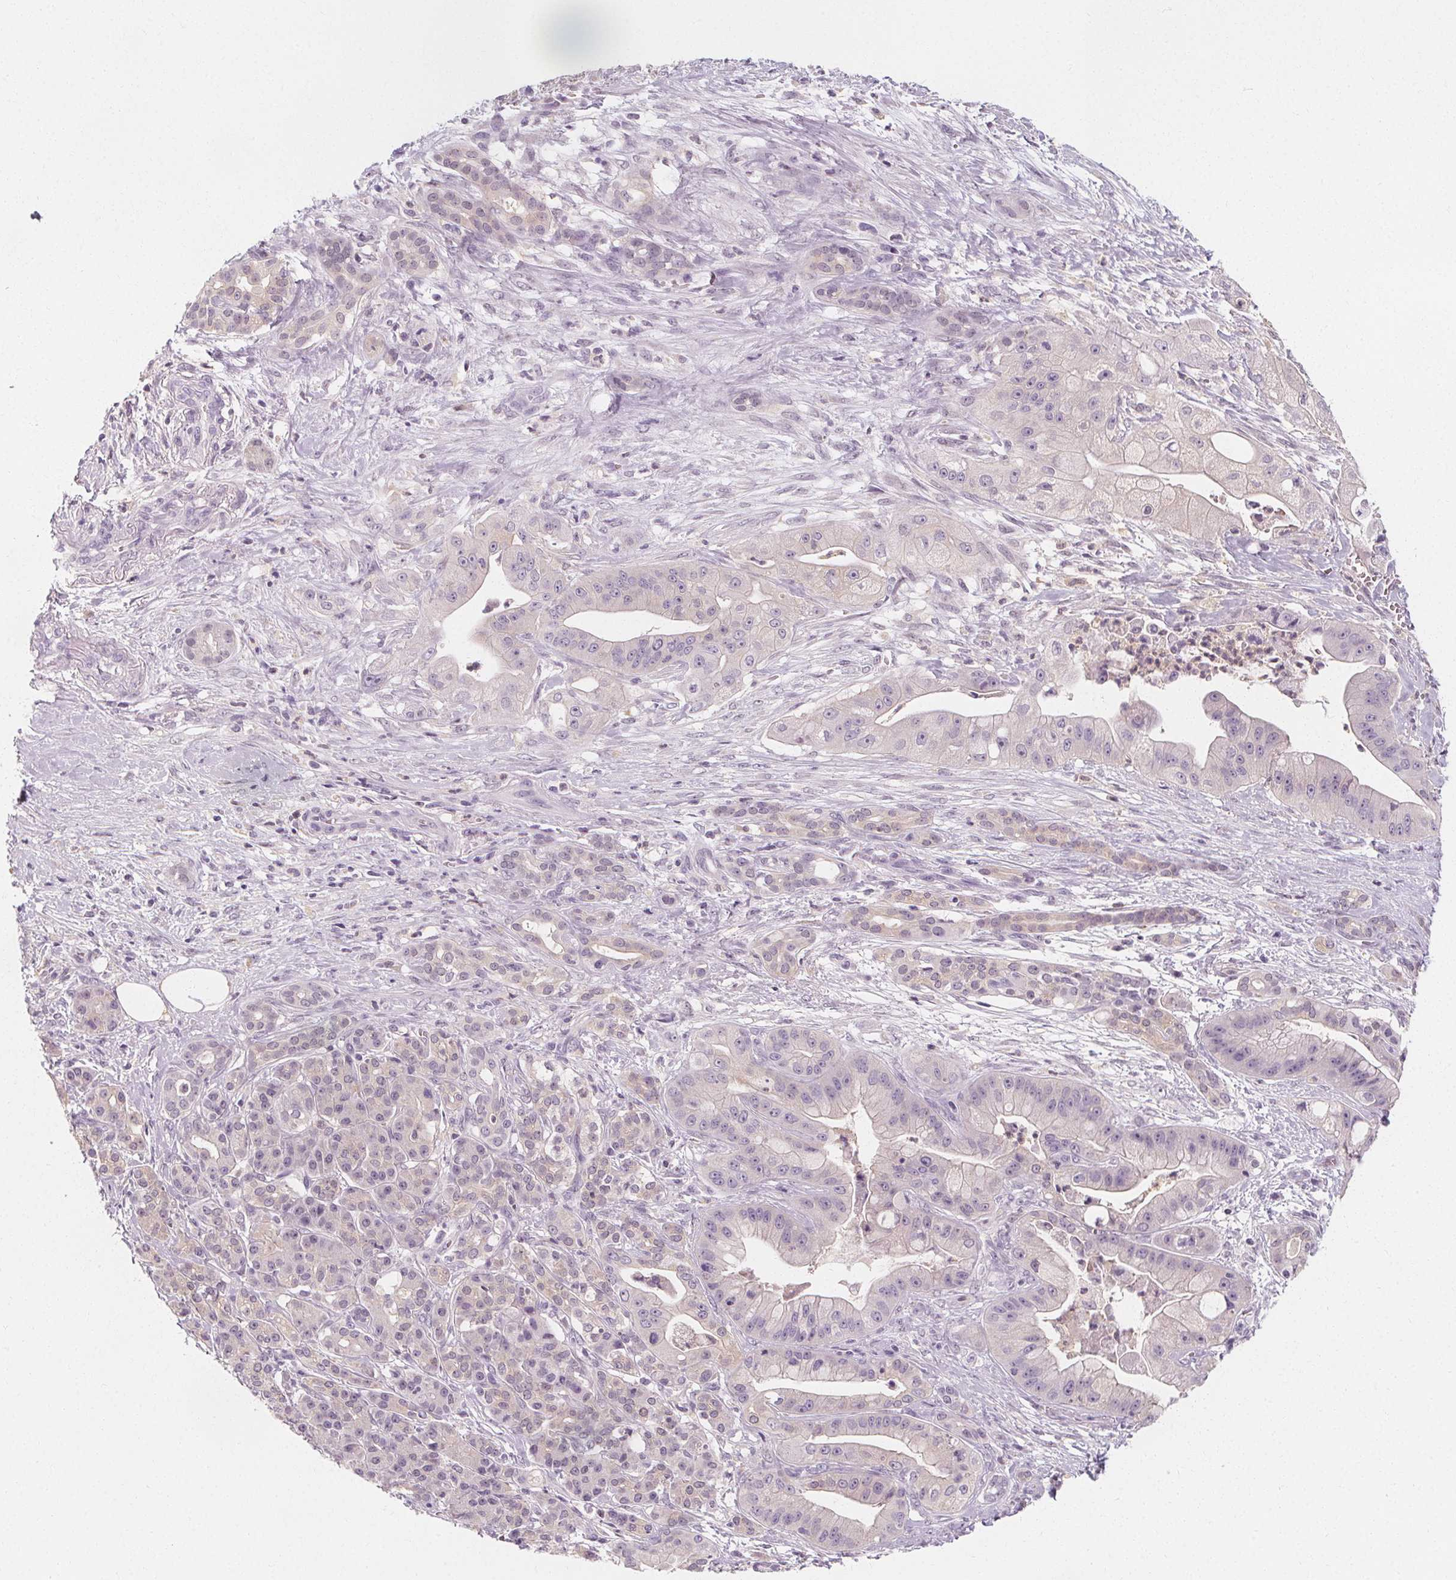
{"staining": {"intensity": "negative", "quantity": "none", "location": "none"}, "tissue": "pancreatic cancer", "cell_type": "Tumor cells", "image_type": "cancer", "snomed": [{"axis": "morphology", "description": "Normal tissue, NOS"}, {"axis": "morphology", "description": "Inflammation, NOS"}, {"axis": "morphology", "description": "Adenocarcinoma, NOS"}, {"axis": "topography", "description": "Pancreas"}], "caption": "Photomicrograph shows no significant protein expression in tumor cells of pancreatic cancer (adenocarcinoma).", "gene": "UGP2", "patient": {"sex": "male", "age": 57}}